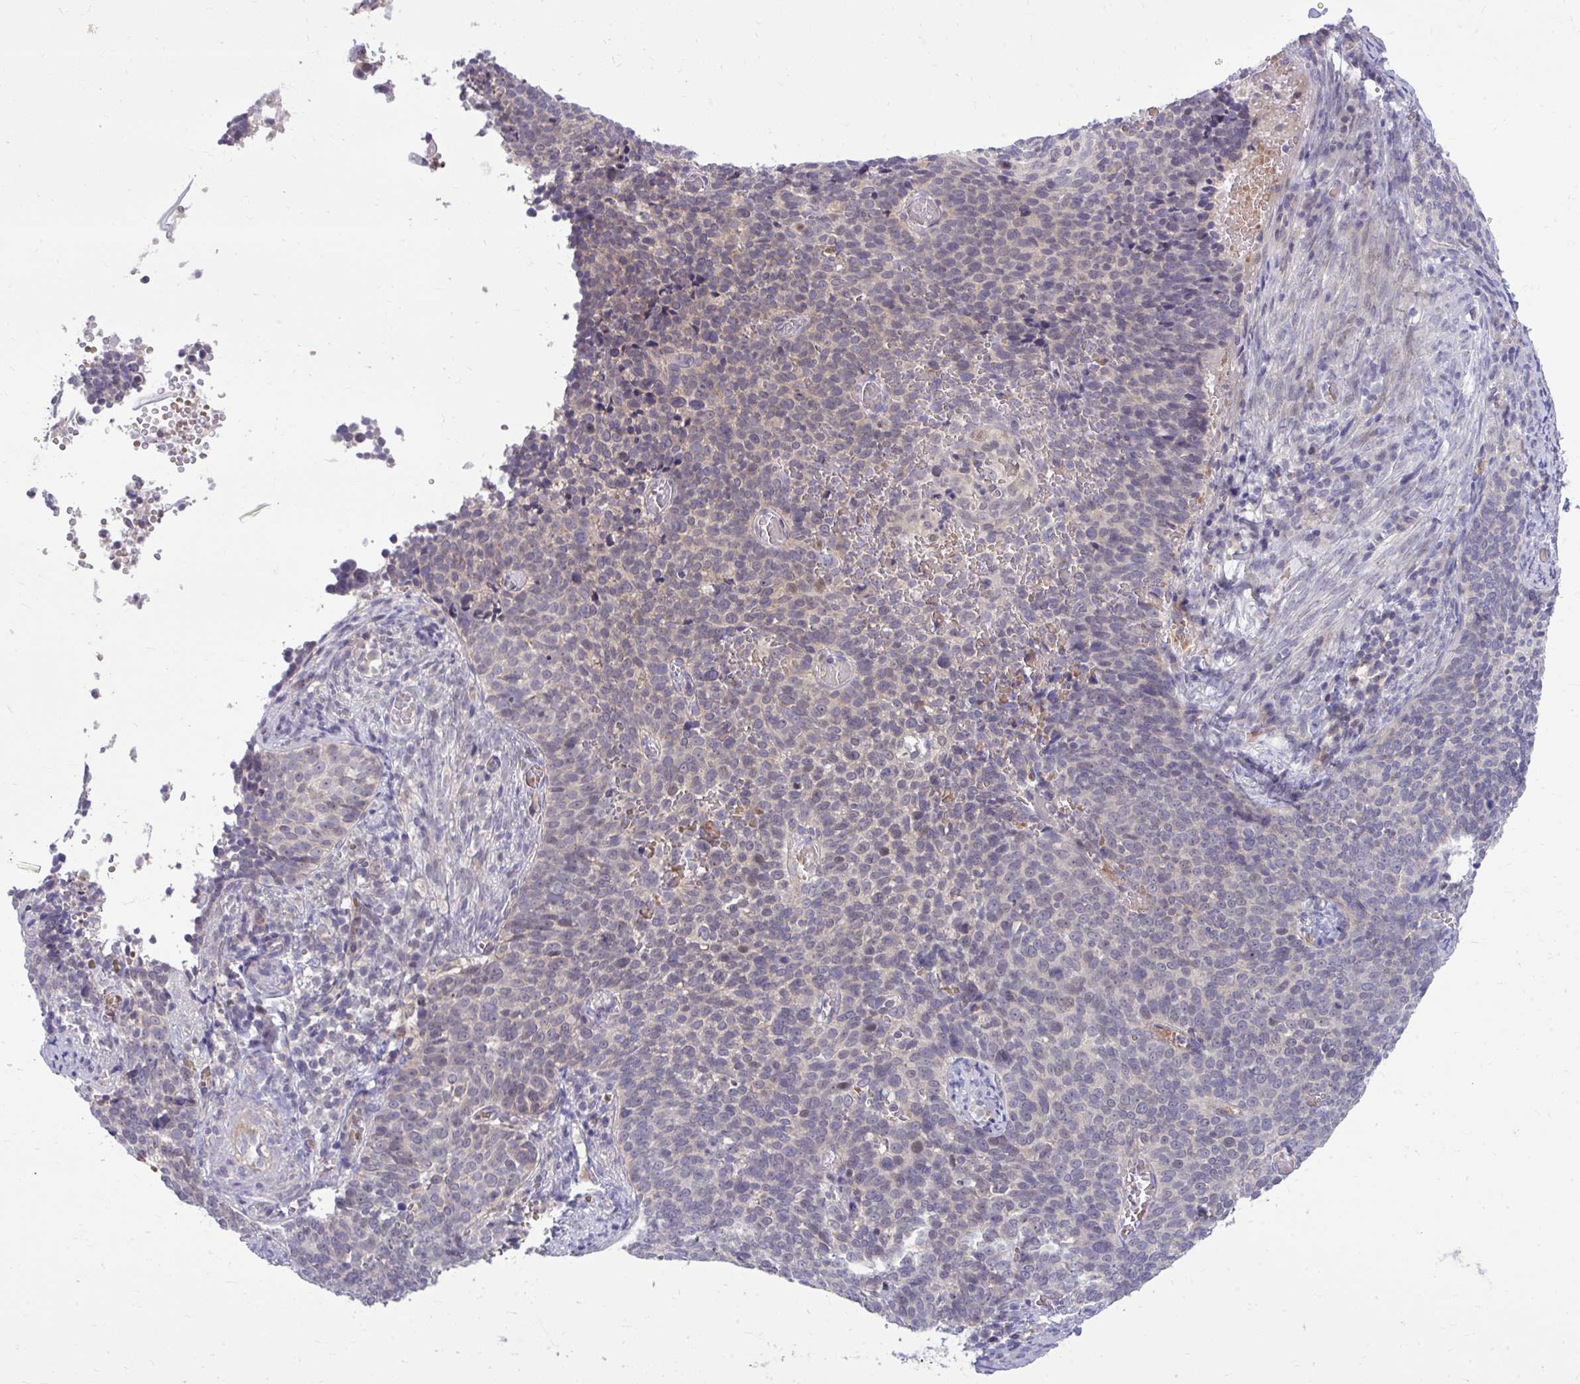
{"staining": {"intensity": "weak", "quantity": "<25%", "location": "cytoplasmic/membranous"}, "tissue": "cervical cancer", "cell_type": "Tumor cells", "image_type": "cancer", "snomed": [{"axis": "morphology", "description": "Normal tissue, NOS"}, {"axis": "morphology", "description": "Squamous cell carcinoma, NOS"}, {"axis": "topography", "description": "Cervix"}], "caption": "DAB (3,3'-diaminobenzidine) immunohistochemical staining of human squamous cell carcinoma (cervical) exhibits no significant staining in tumor cells.", "gene": "DPY19L1", "patient": {"sex": "female", "age": 39}}